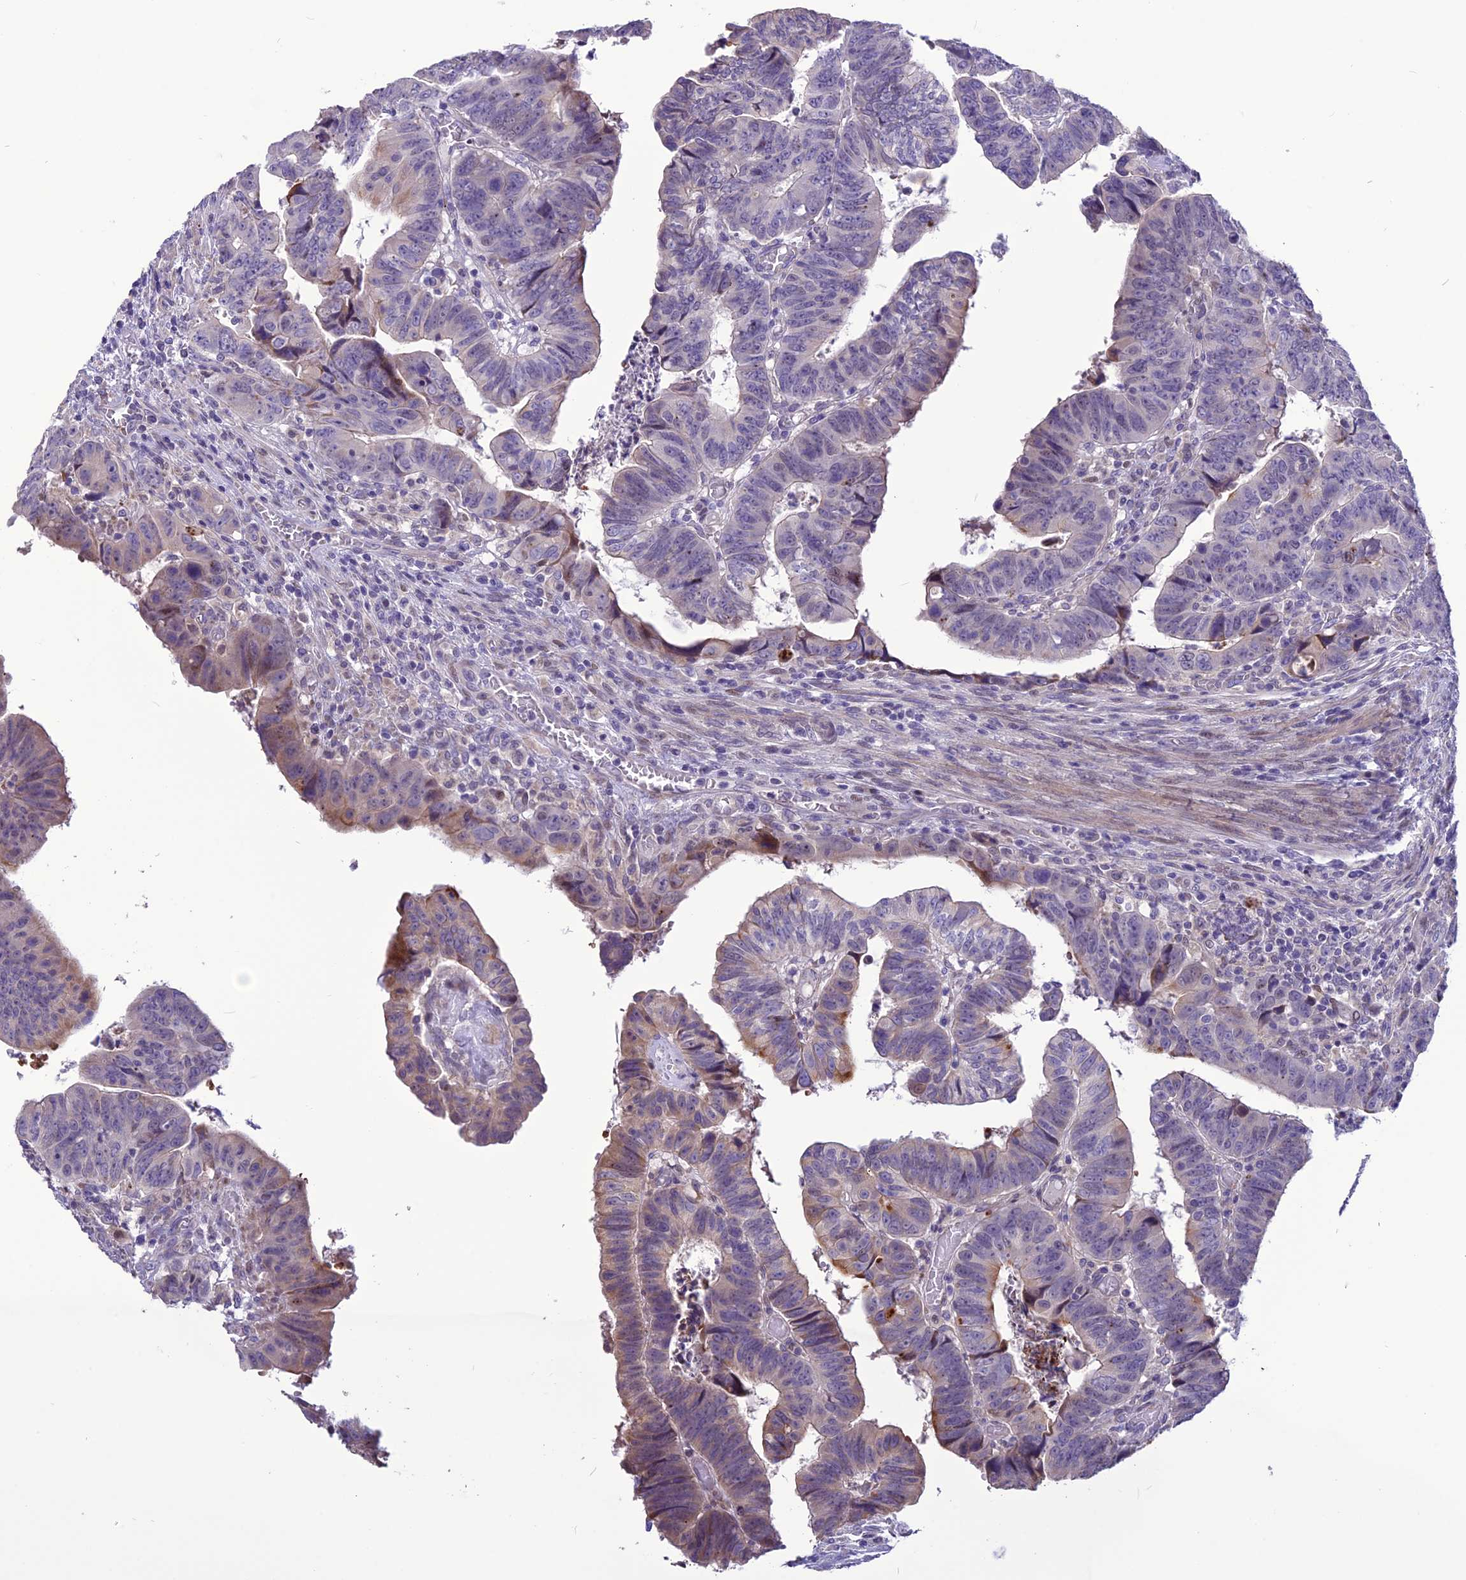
{"staining": {"intensity": "moderate", "quantity": "<25%", "location": "cytoplasmic/membranous"}, "tissue": "colorectal cancer", "cell_type": "Tumor cells", "image_type": "cancer", "snomed": [{"axis": "morphology", "description": "Normal tissue, NOS"}, {"axis": "morphology", "description": "Adenocarcinoma, NOS"}, {"axis": "topography", "description": "Rectum"}], "caption": "Colorectal cancer stained with immunohistochemistry exhibits moderate cytoplasmic/membranous expression in approximately <25% of tumor cells. The protein is stained brown, and the nuclei are stained in blue (DAB (3,3'-diaminobenzidine) IHC with brightfield microscopy, high magnification).", "gene": "SPG21", "patient": {"sex": "female", "age": 65}}